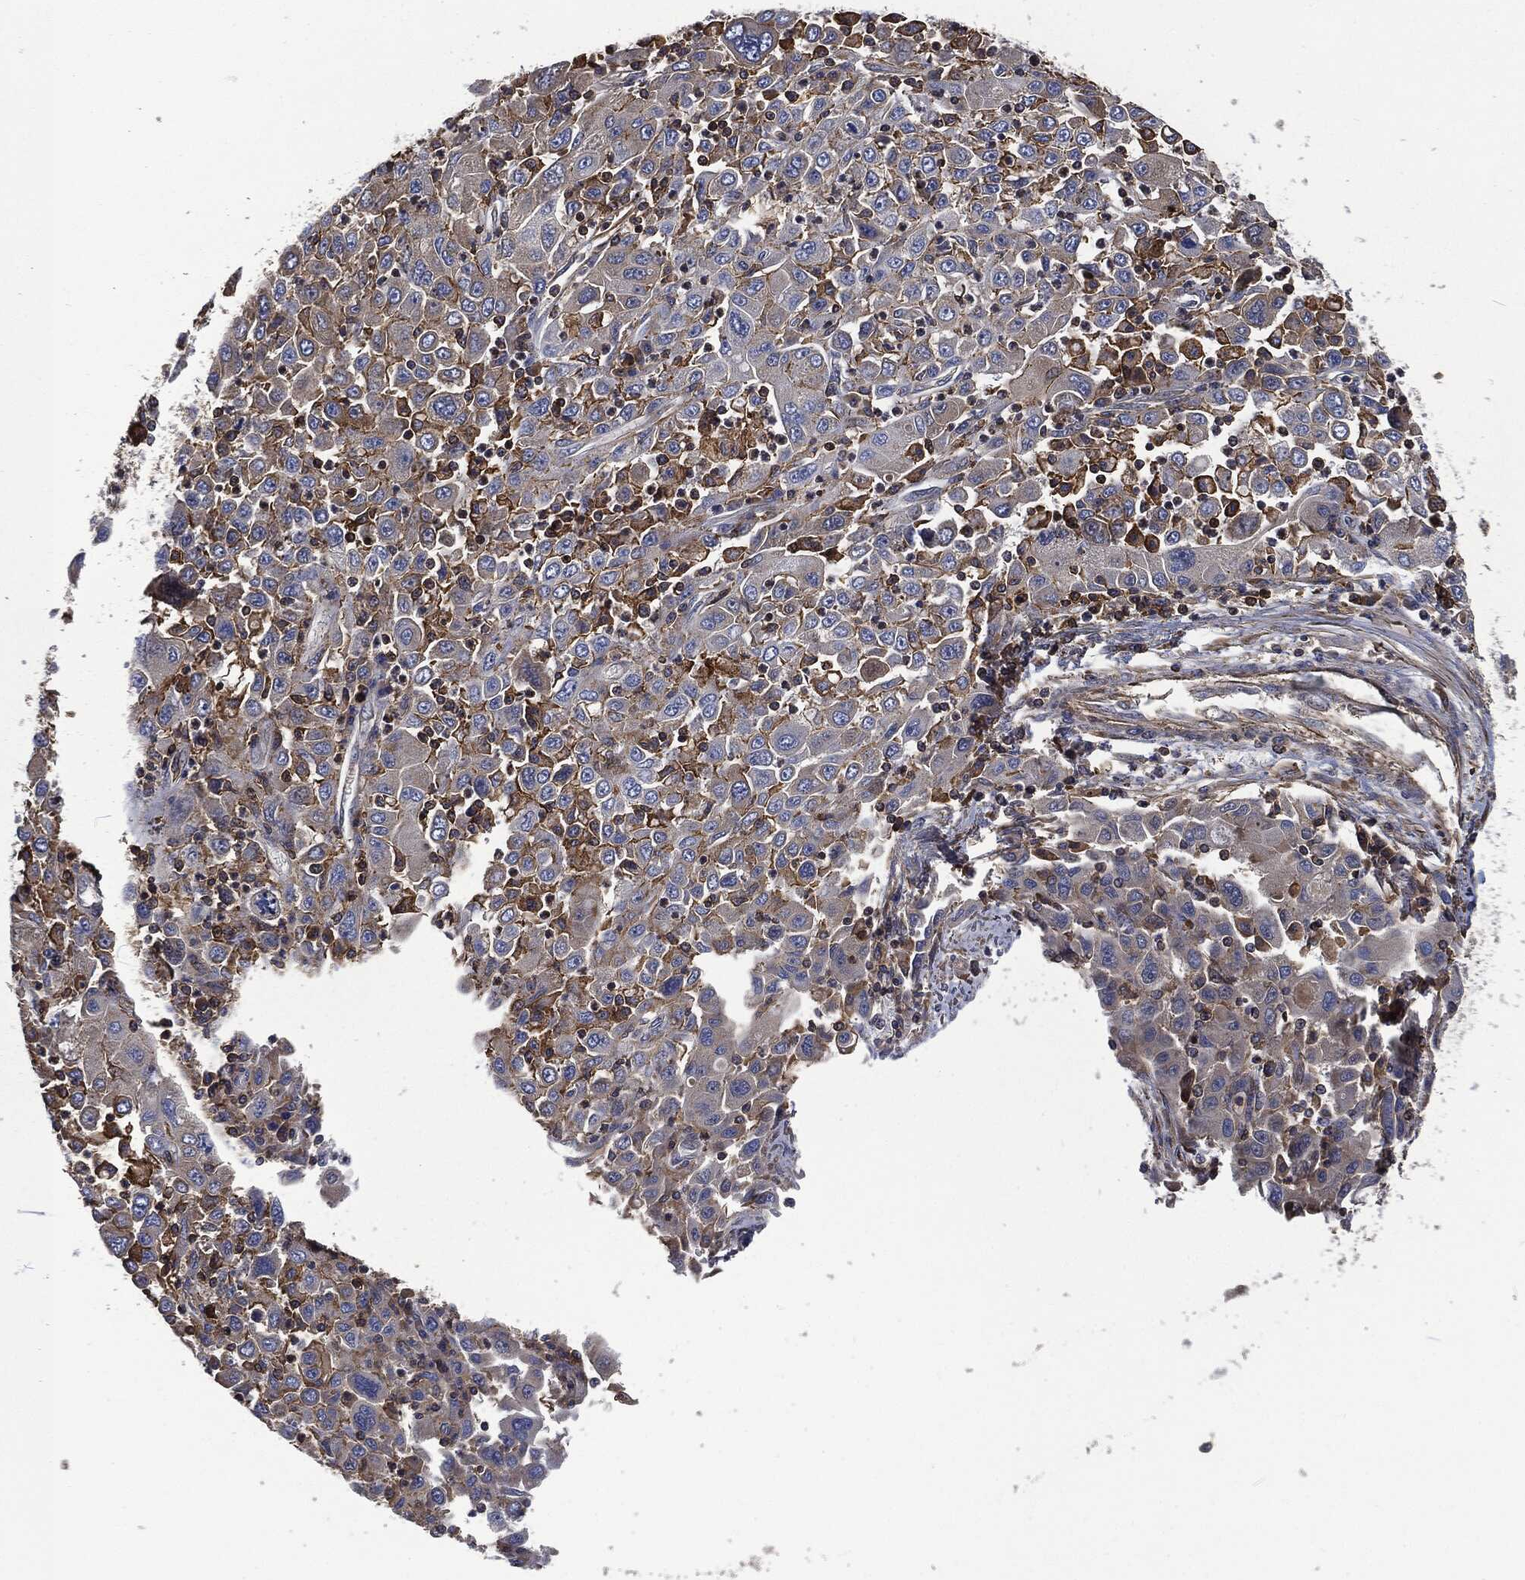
{"staining": {"intensity": "weak", "quantity": "<25%", "location": "cytoplasmic/membranous"}, "tissue": "stomach cancer", "cell_type": "Tumor cells", "image_type": "cancer", "snomed": [{"axis": "morphology", "description": "Adenocarcinoma, NOS"}, {"axis": "topography", "description": "Stomach"}], "caption": "There is no significant staining in tumor cells of stomach cancer (adenocarcinoma). (Immunohistochemistry, brightfield microscopy, high magnification).", "gene": "LGALS9", "patient": {"sex": "male", "age": 56}}